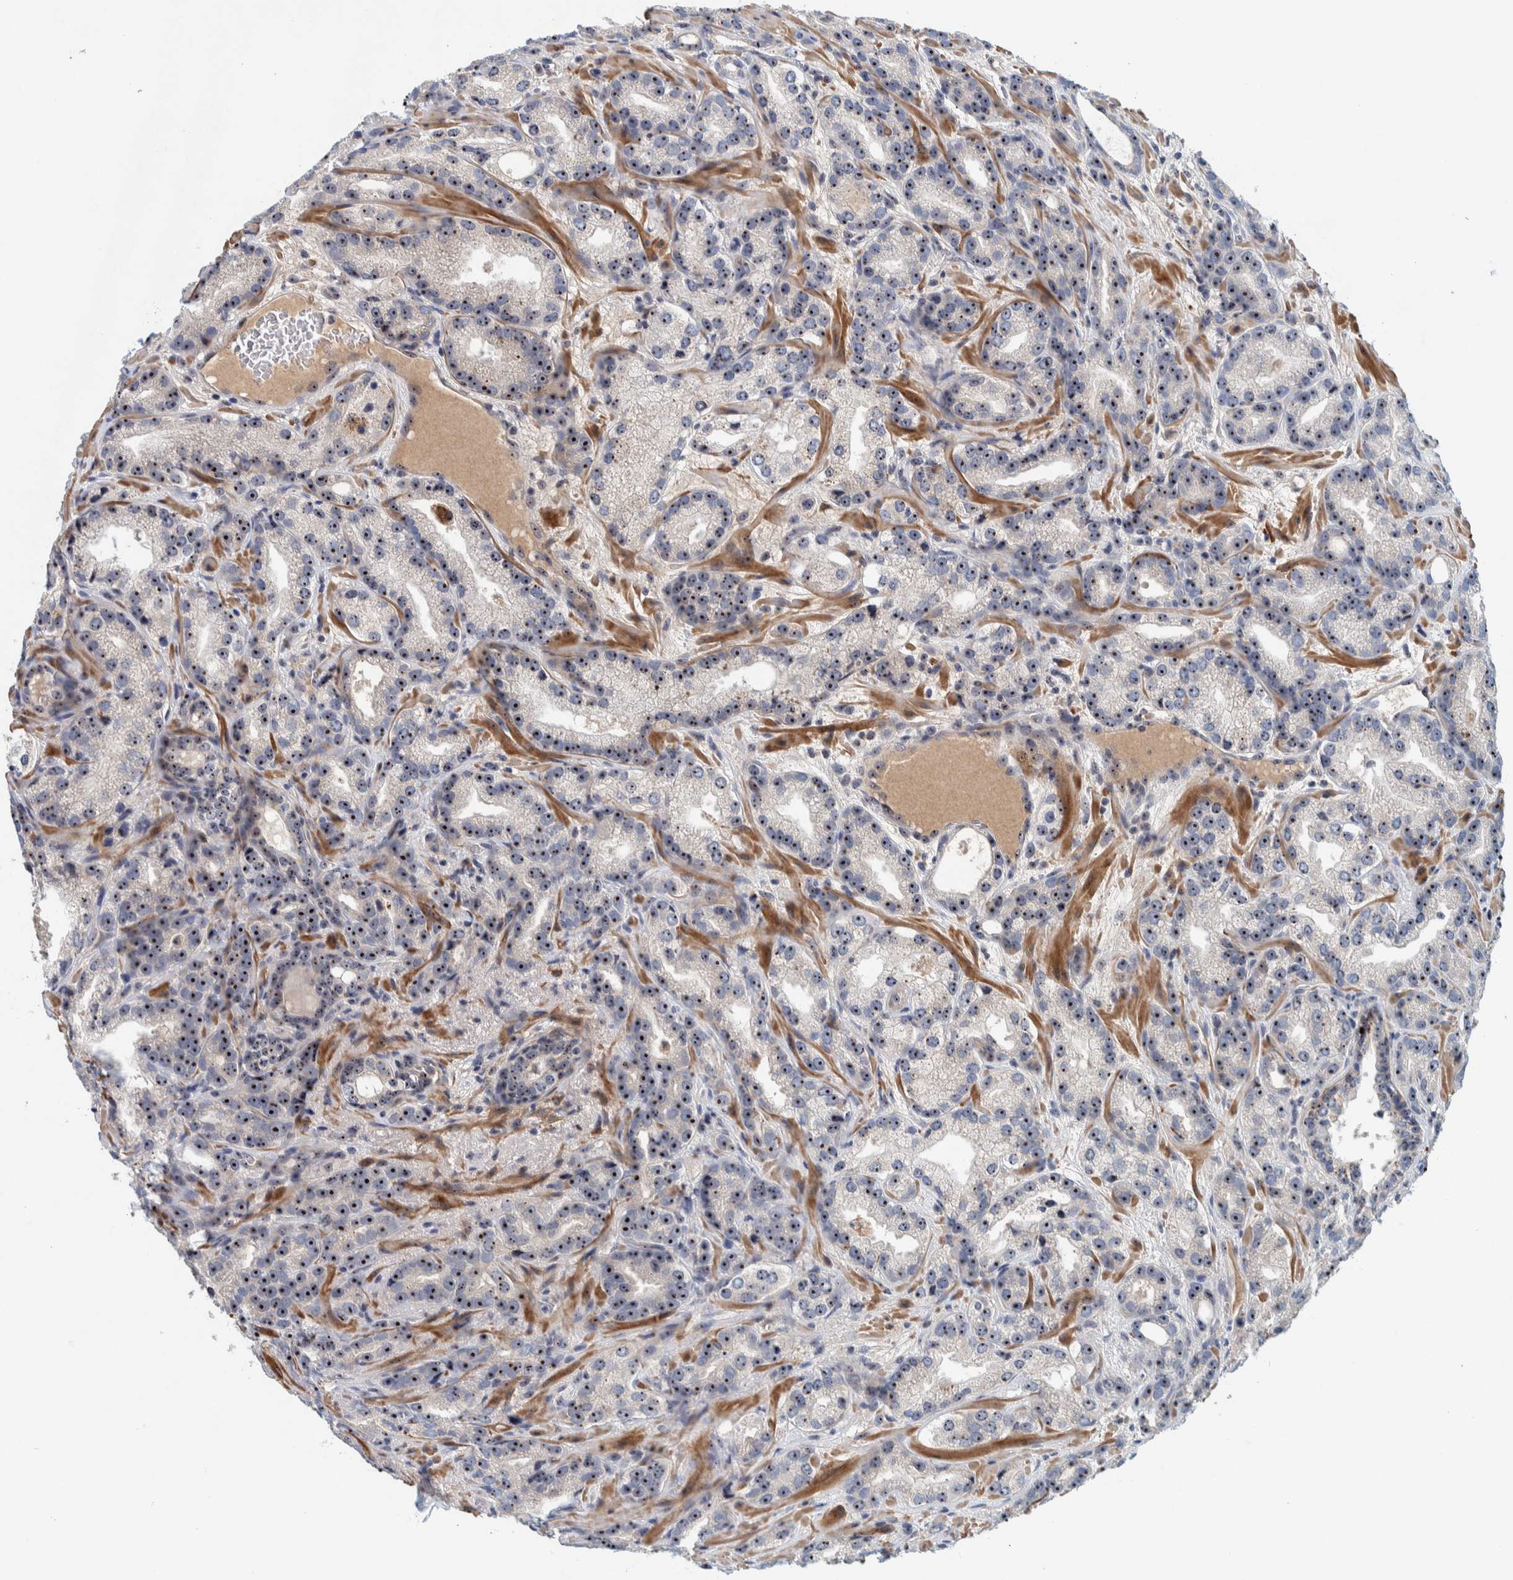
{"staining": {"intensity": "strong", "quantity": ">75%", "location": "cytoplasmic/membranous,nuclear"}, "tissue": "prostate cancer", "cell_type": "Tumor cells", "image_type": "cancer", "snomed": [{"axis": "morphology", "description": "Adenocarcinoma, High grade"}, {"axis": "topography", "description": "Prostate"}], "caption": "Immunohistochemical staining of prostate adenocarcinoma (high-grade) shows strong cytoplasmic/membranous and nuclear protein positivity in about >75% of tumor cells.", "gene": "NOL11", "patient": {"sex": "male", "age": 63}}